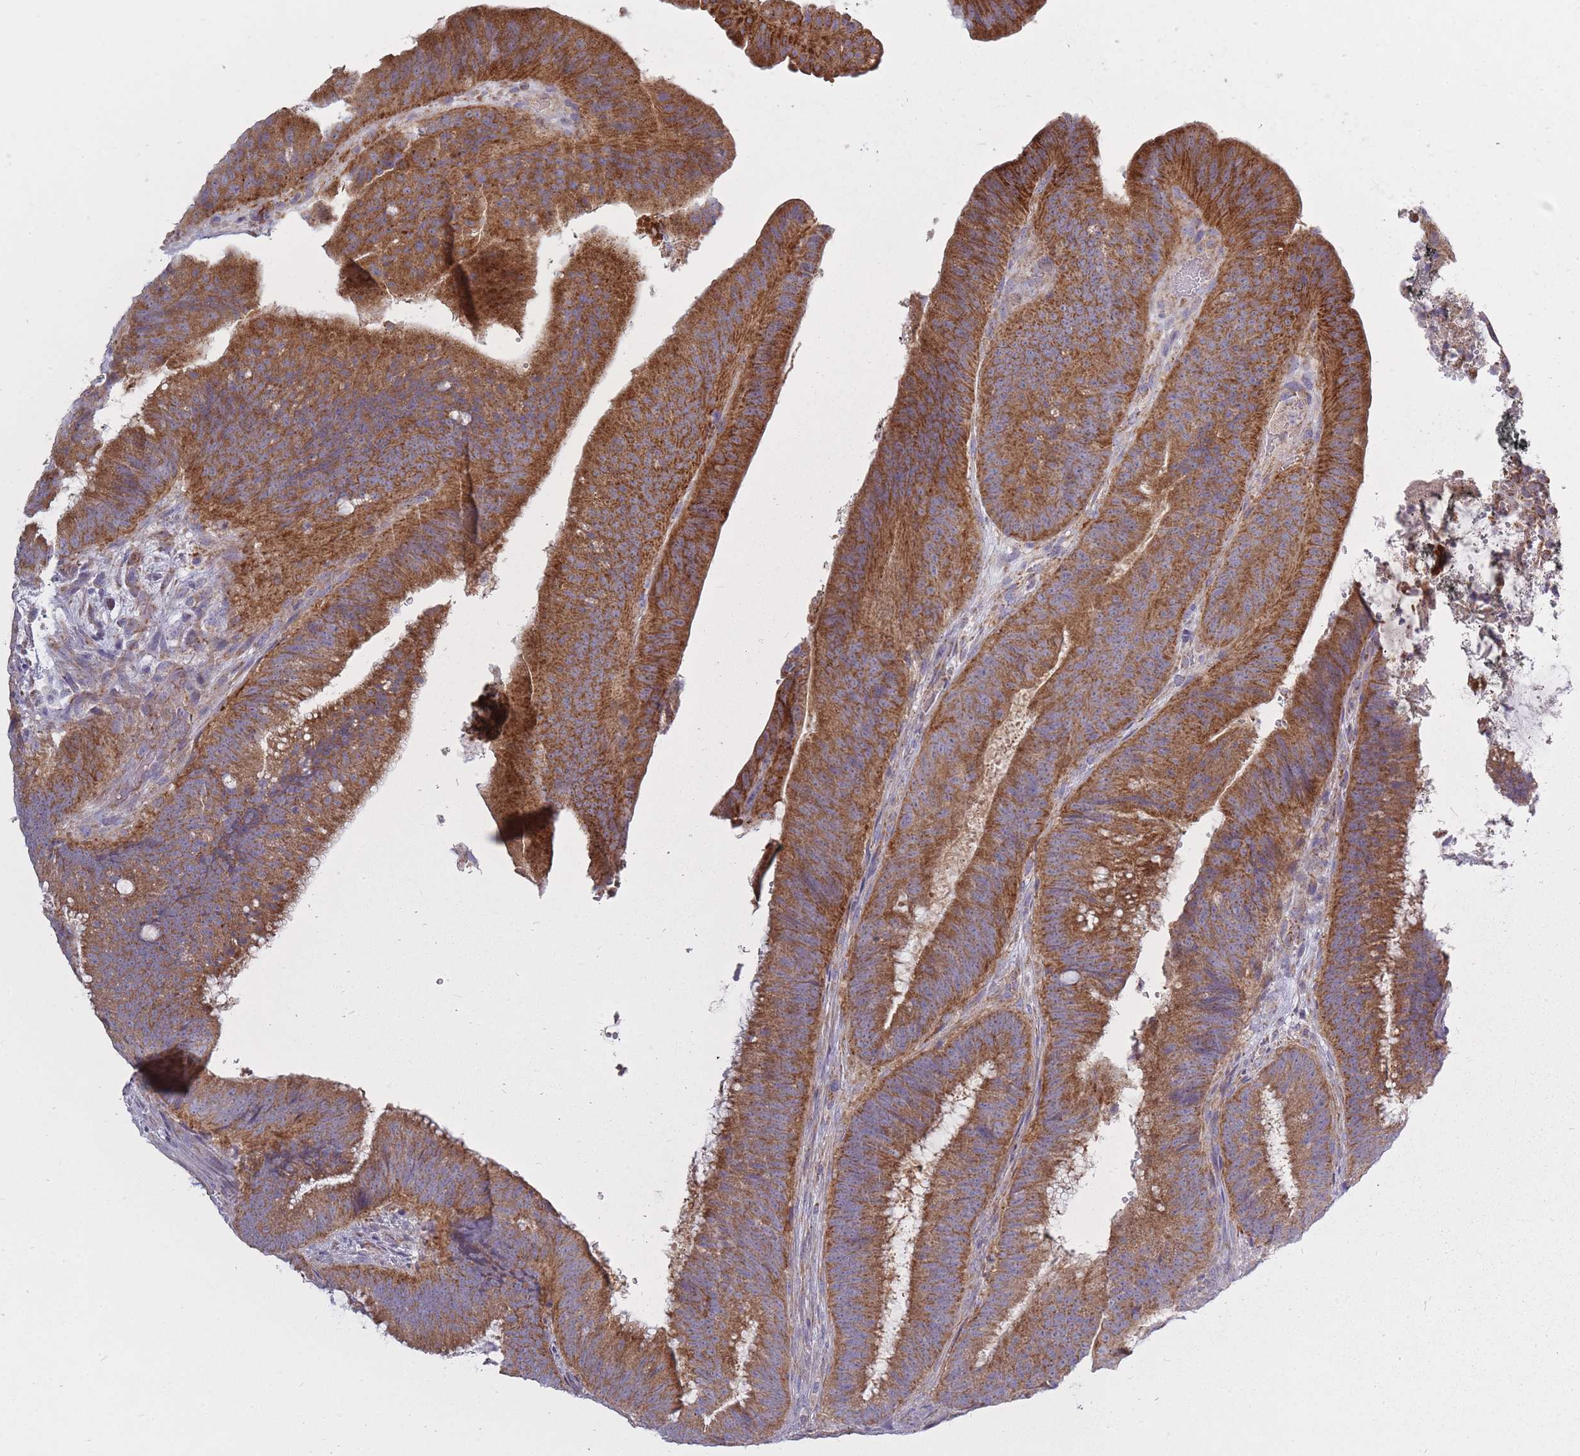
{"staining": {"intensity": "moderate", "quantity": ">75%", "location": "cytoplasmic/membranous"}, "tissue": "colorectal cancer", "cell_type": "Tumor cells", "image_type": "cancer", "snomed": [{"axis": "morphology", "description": "Adenocarcinoma, NOS"}, {"axis": "topography", "description": "Colon"}], "caption": "Tumor cells demonstrate medium levels of moderate cytoplasmic/membranous expression in approximately >75% of cells in human adenocarcinoma (colorectal). (Stains: DAB (3,3'-diaminobenzidine) in brown, nuclei in blue, Microscopy: brightfield microscopy at high magnification).", "gene": "ALKBH4", "patient": {"sex": "female", "age": 43}}